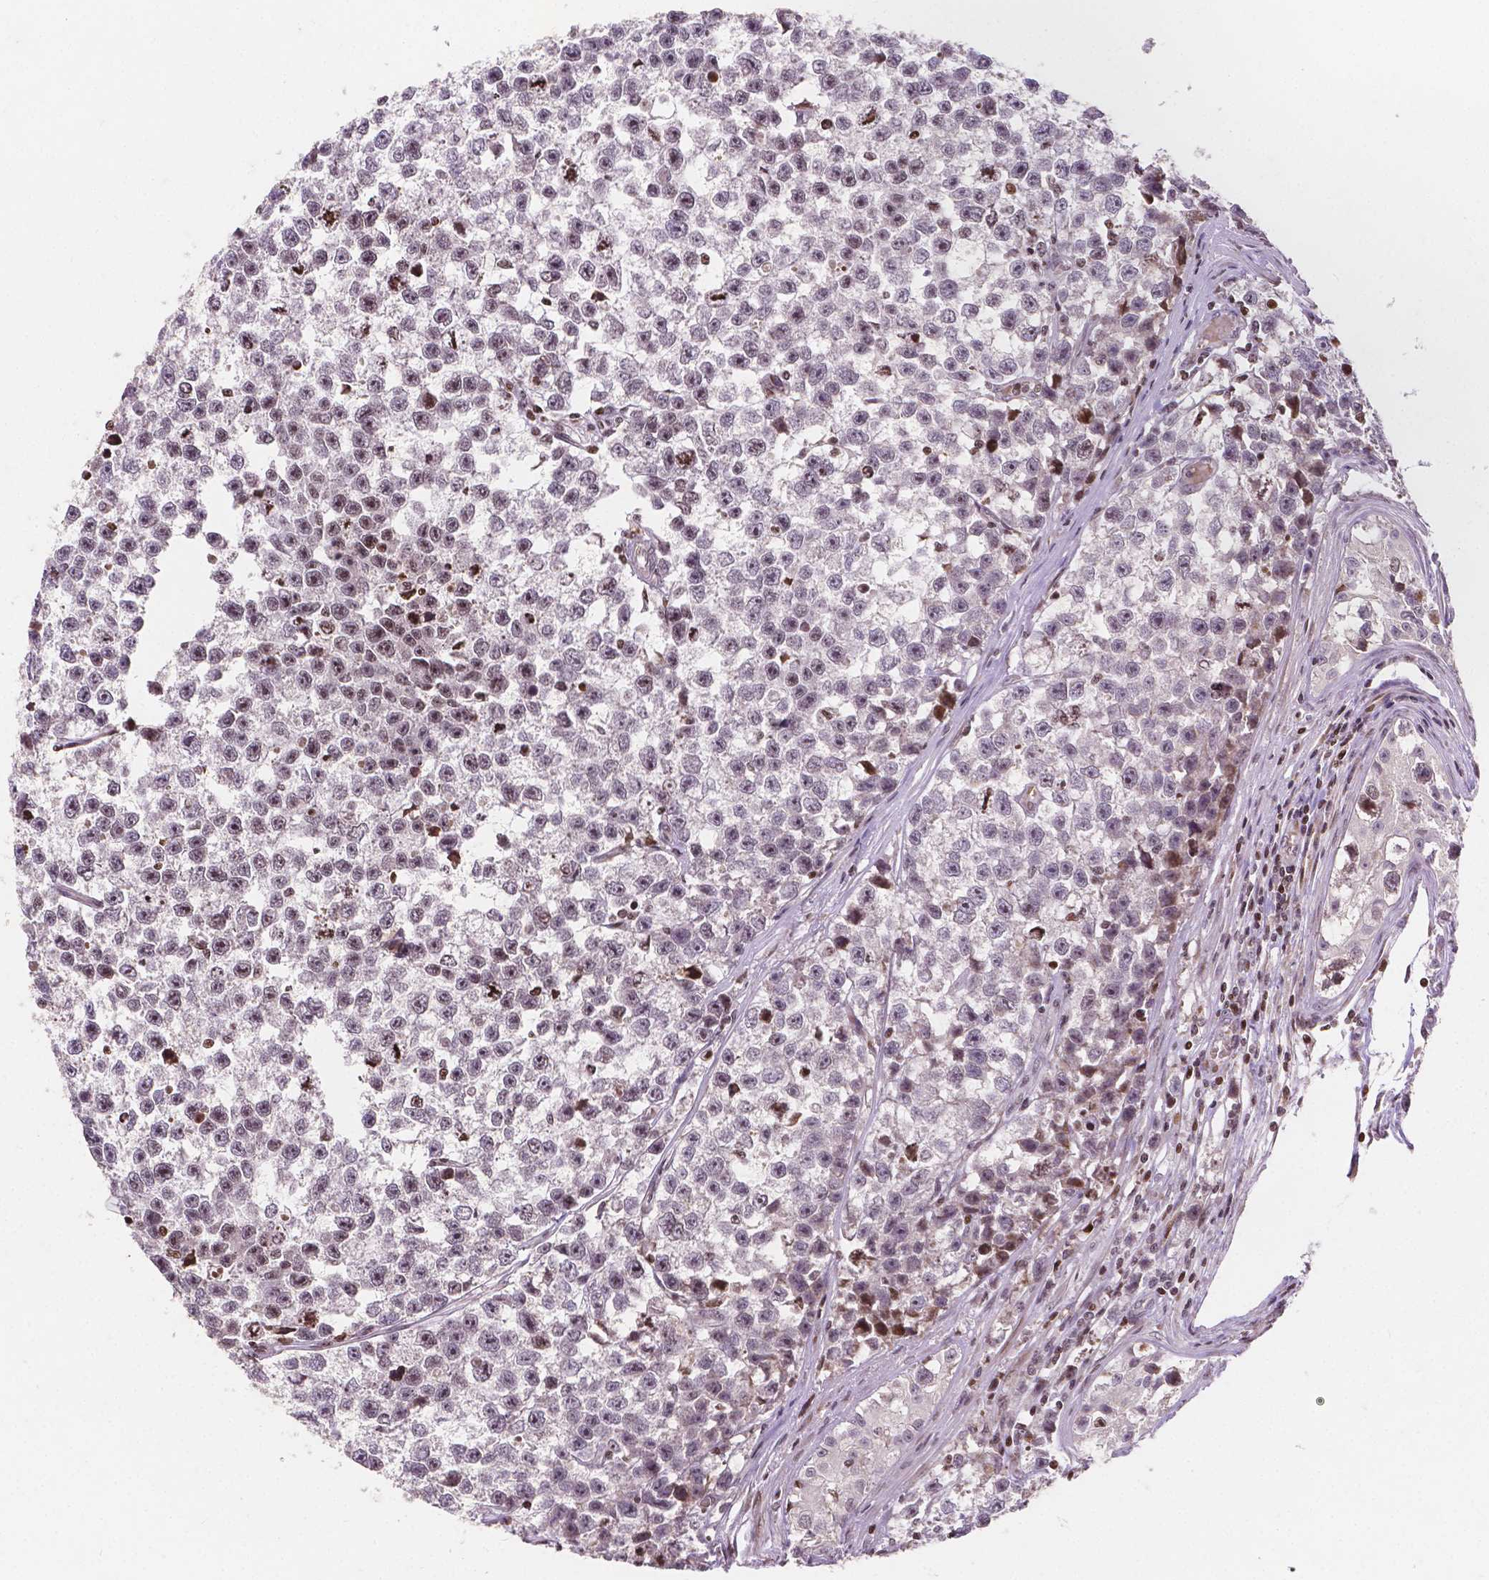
{"staining": {"intensity": "moderate", "quantity": "<25%", "location": "nuclear"}, "tissue": "testis cancer", "cell_type": "Tumor cells", "image_type": "cancer", "snomed": [{"axis": "morphology", "description": "Seminoma, NOS"}, {"axis": "topography", "description": "Testis"}], "caption": "Testis cancer (seminoma) stained with a brown dye exhibits moderate nuclear positive positivity in about <25% of tumor cells.", "gene": "PTPN18", "patient": {"sex": "male", "age": 26}}